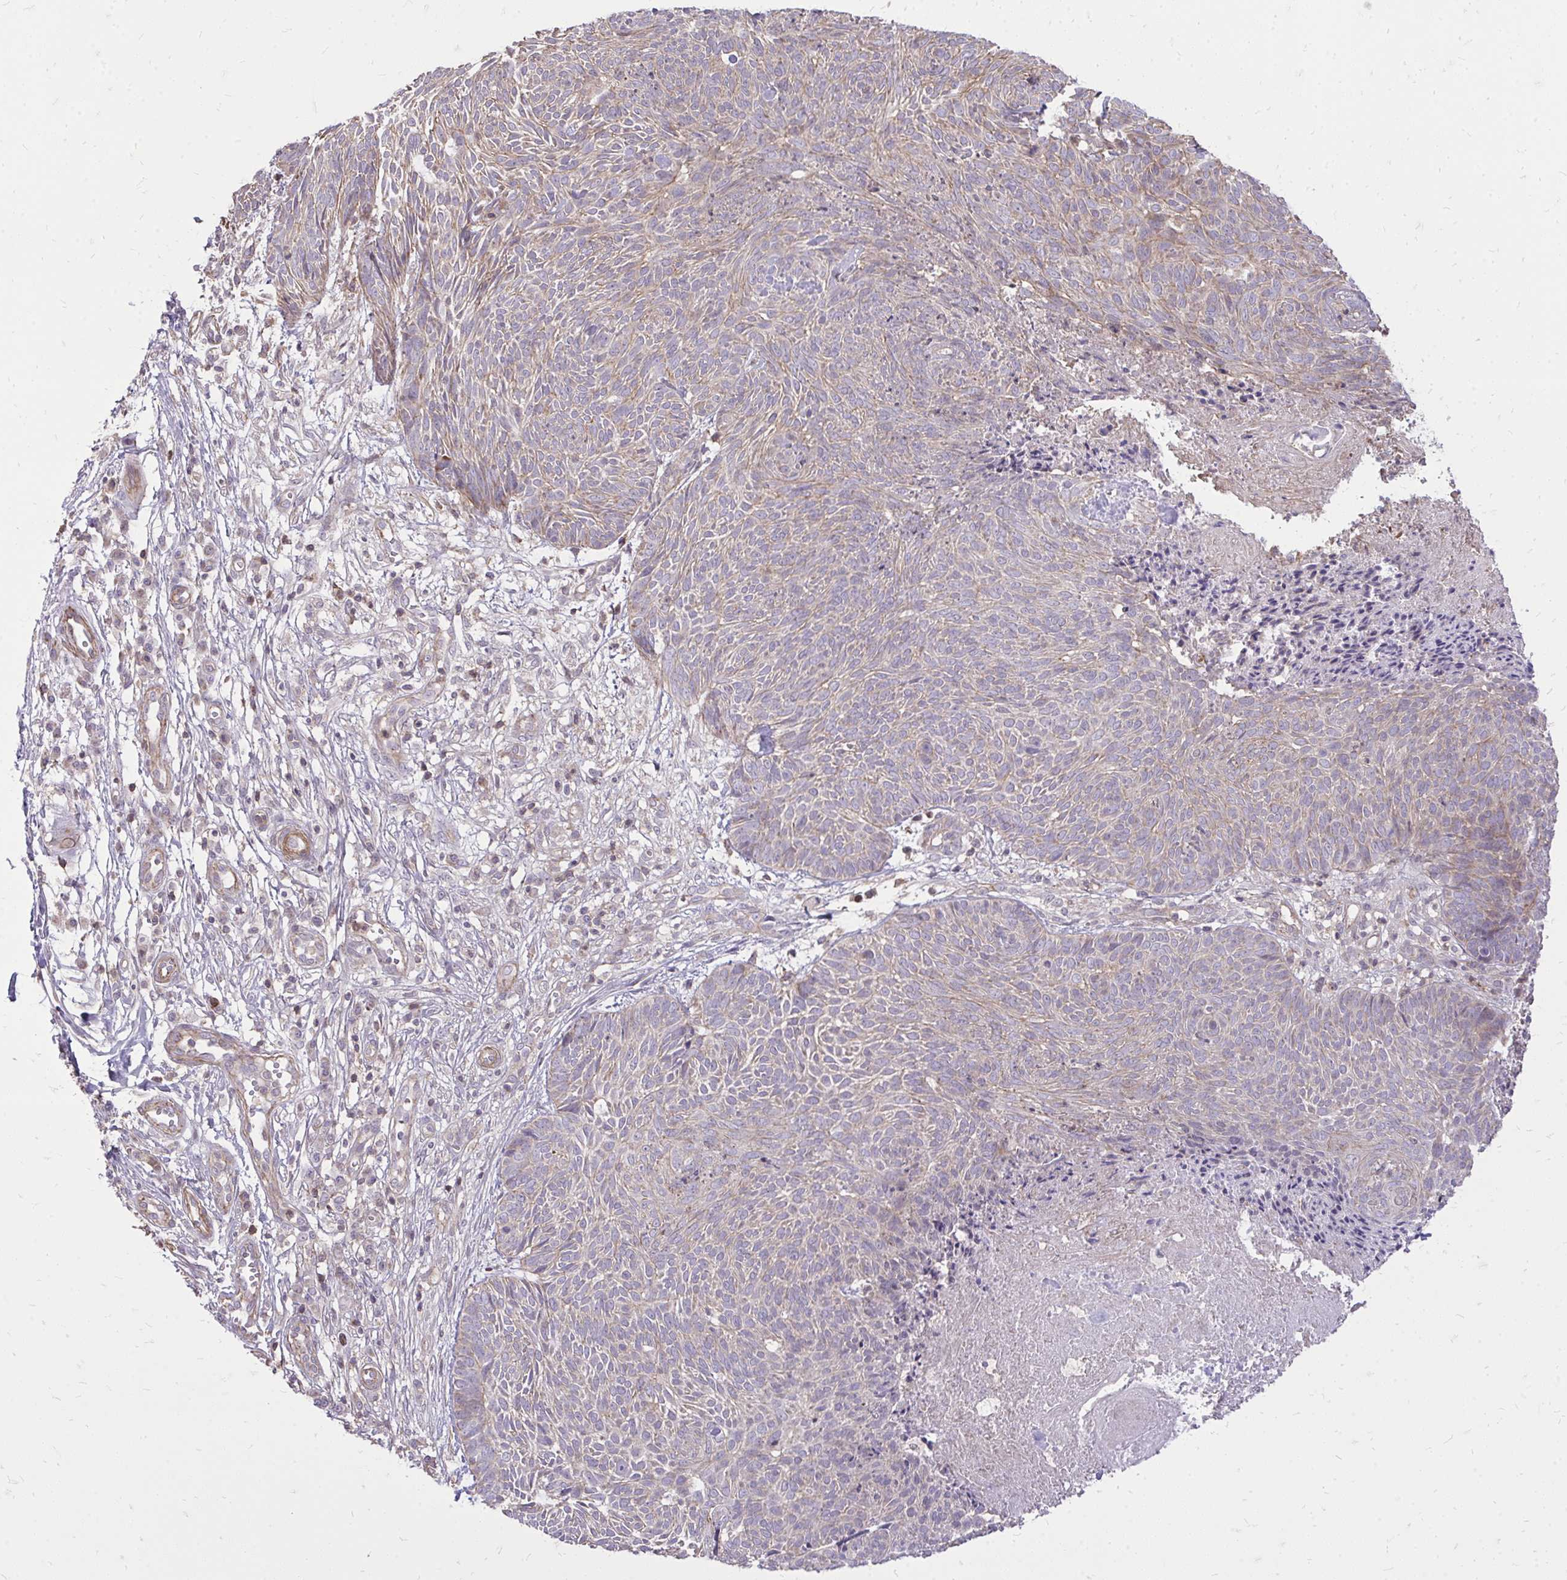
{"staining": {"intensity": "weak", "quantity": "<25%", "location": "cytoplasmic/membranous"}, "tissue": "skin cancer", "cell_type": "Tumor cells", "image_type": "cancer", "snomed": [{"axis": "morphology", "description": "Basal cell carcinoma"}, {"axis": "topography", "description": "Skin"}, {"axis": "topography", "description": "Skin of trunk"}], "caption": "Immunohistochemistry (IHC) of skin basal cell carcinoma shows no expression in tumor cells.", "gene": "SLC7A5", "patient": {"sex": "male", "age": 74}}